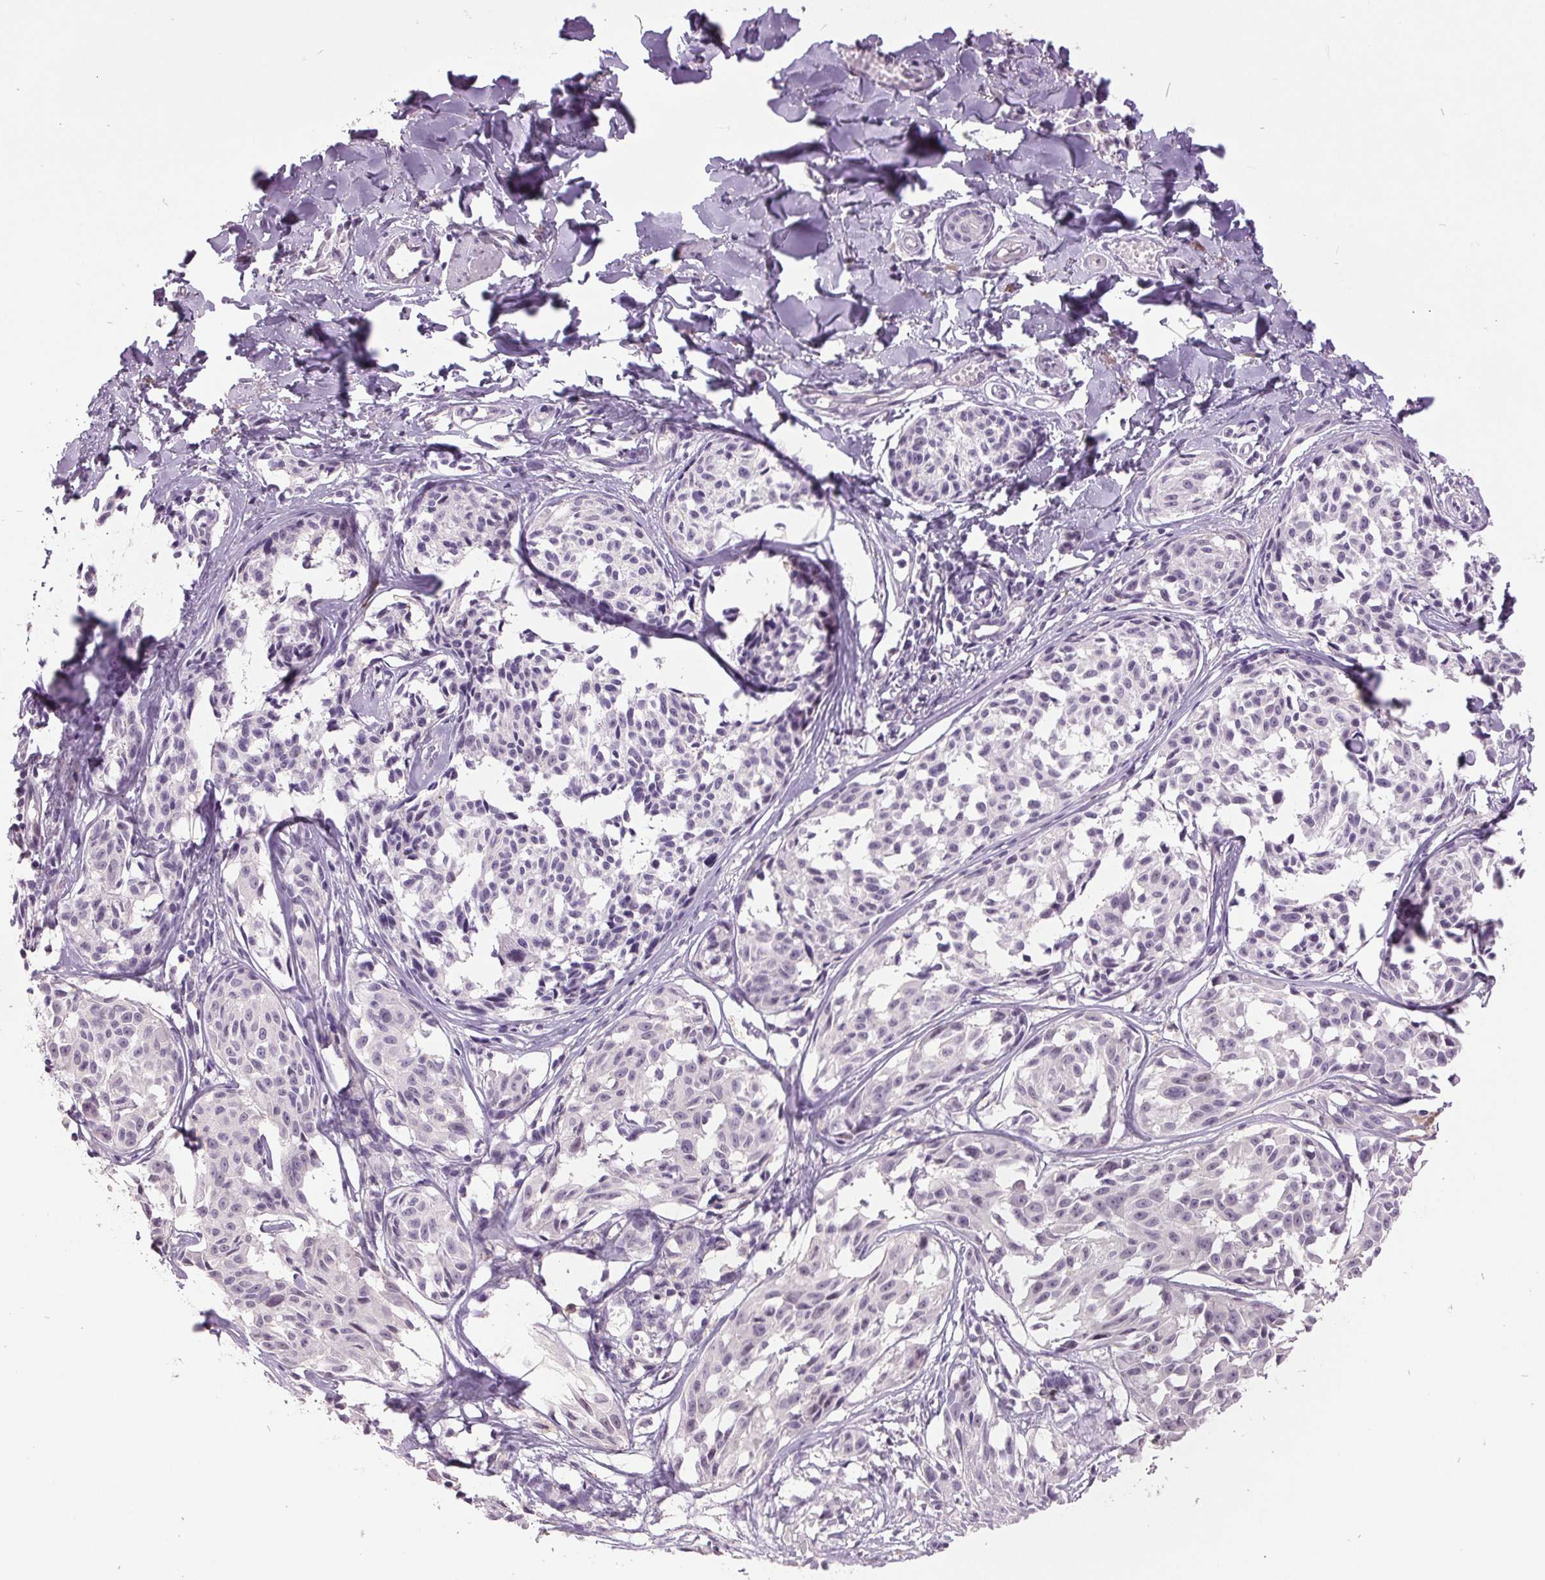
{"staining": {"intensity": "negative", "quantity": "none", "location": "none"}, "tissue": "melanoma", "cell_type": "Tumor cells", "image_type": "cancer", "snomed": [{"axis": "morphology", "description": "Malignant melanoma, NOS"}, {"axis": "topography", "description": "Skin"}], "caption": "An immunohistochemistry micrograph of malignant melanoma is shown. There is no staining in tumor cells of malignant melanoma.", "gene": "C2orf16", "patient": {"sex": "male", "age": 51}}